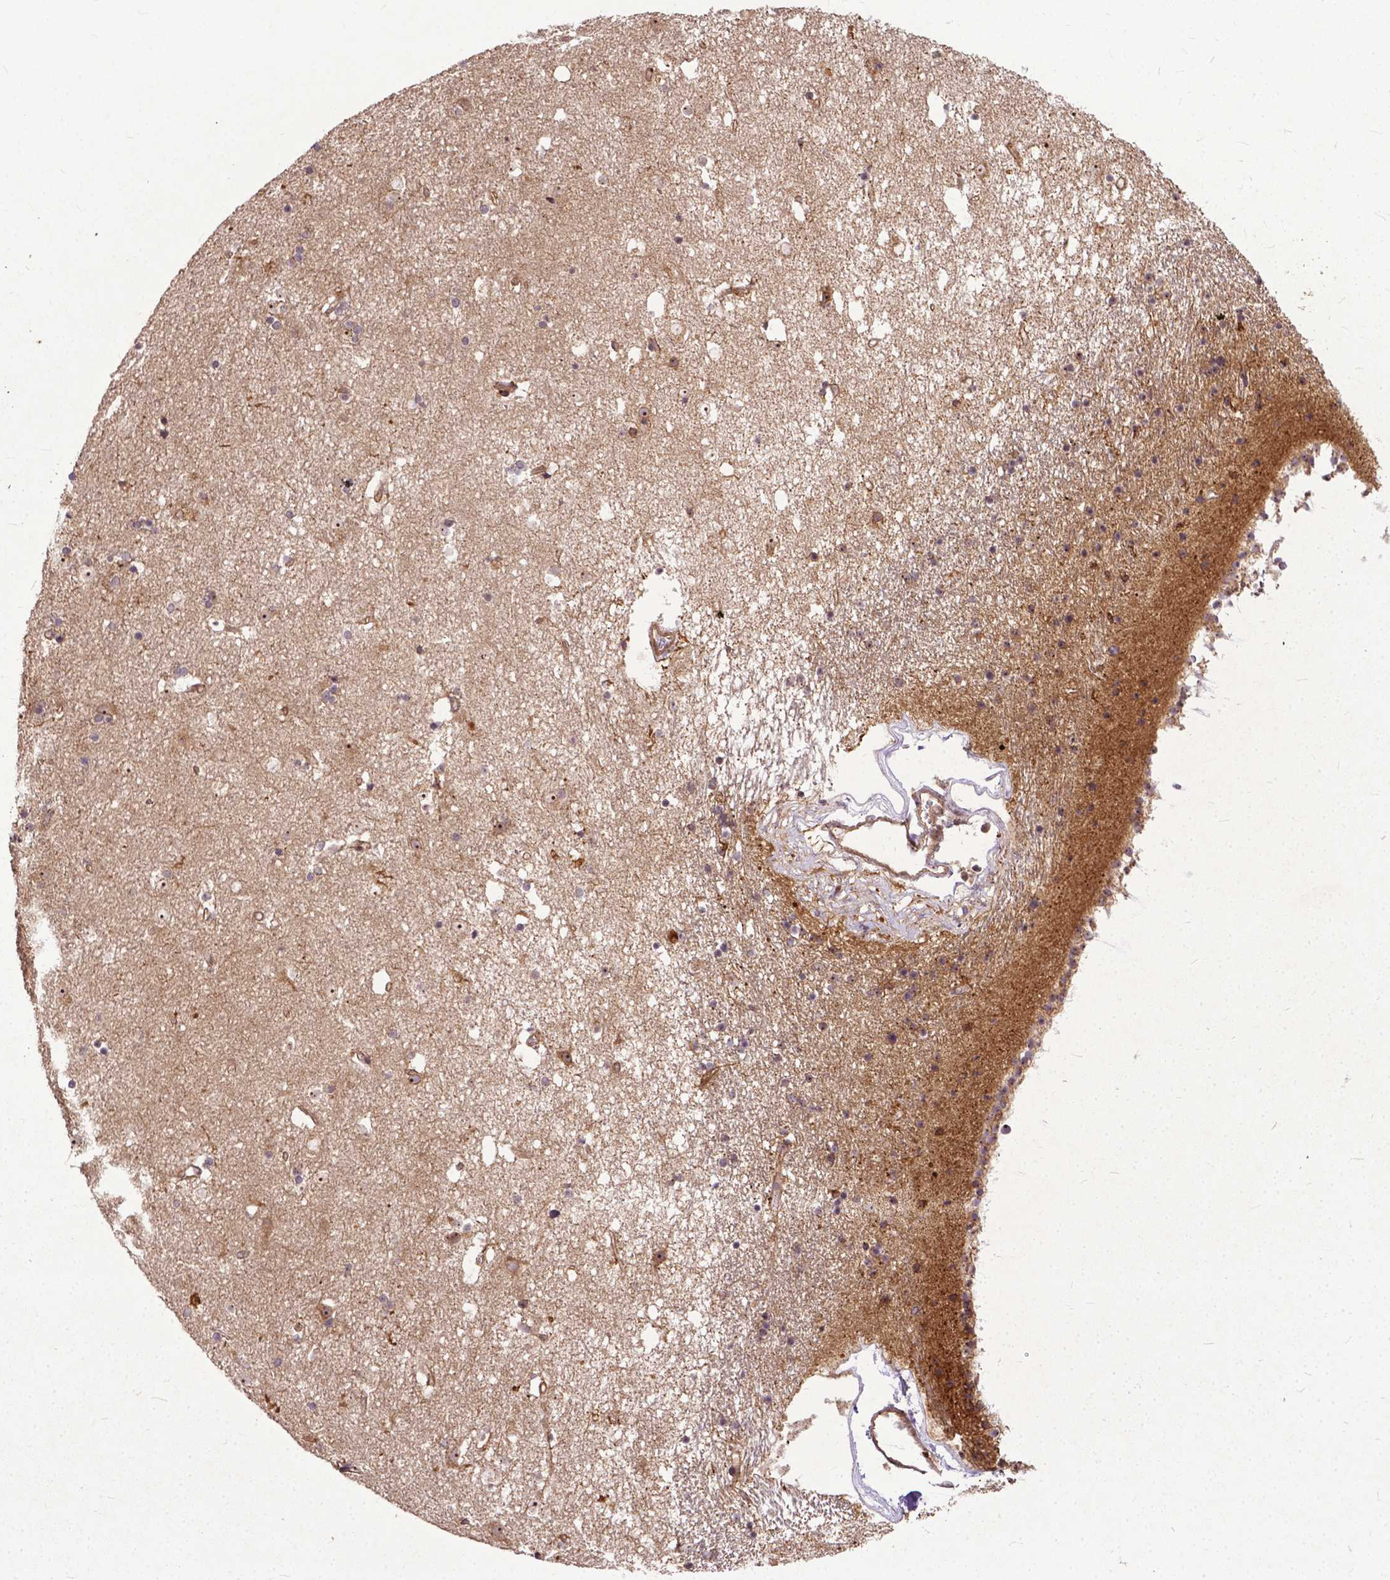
{"staining": {"intensity": "moderate", "quantity": "<25%", "location": "cytoplasmic/membranous"}, "tissue": "caudate", "cell_type": "Glial cells", "image_type": "normal", "snomed": [{"axis": "morphology", "description": "Normal tissue, NOS"}, {"axis": "topography", "description": "Lateral ventricle wall"}], "caption": "The image demonstrates a brown stain indicating the presence of a protein in the cytoplasmic/membranous of glial cells in caudate.", "gene": "PARP3", "patient": {"sex": "female", "age": 71}}